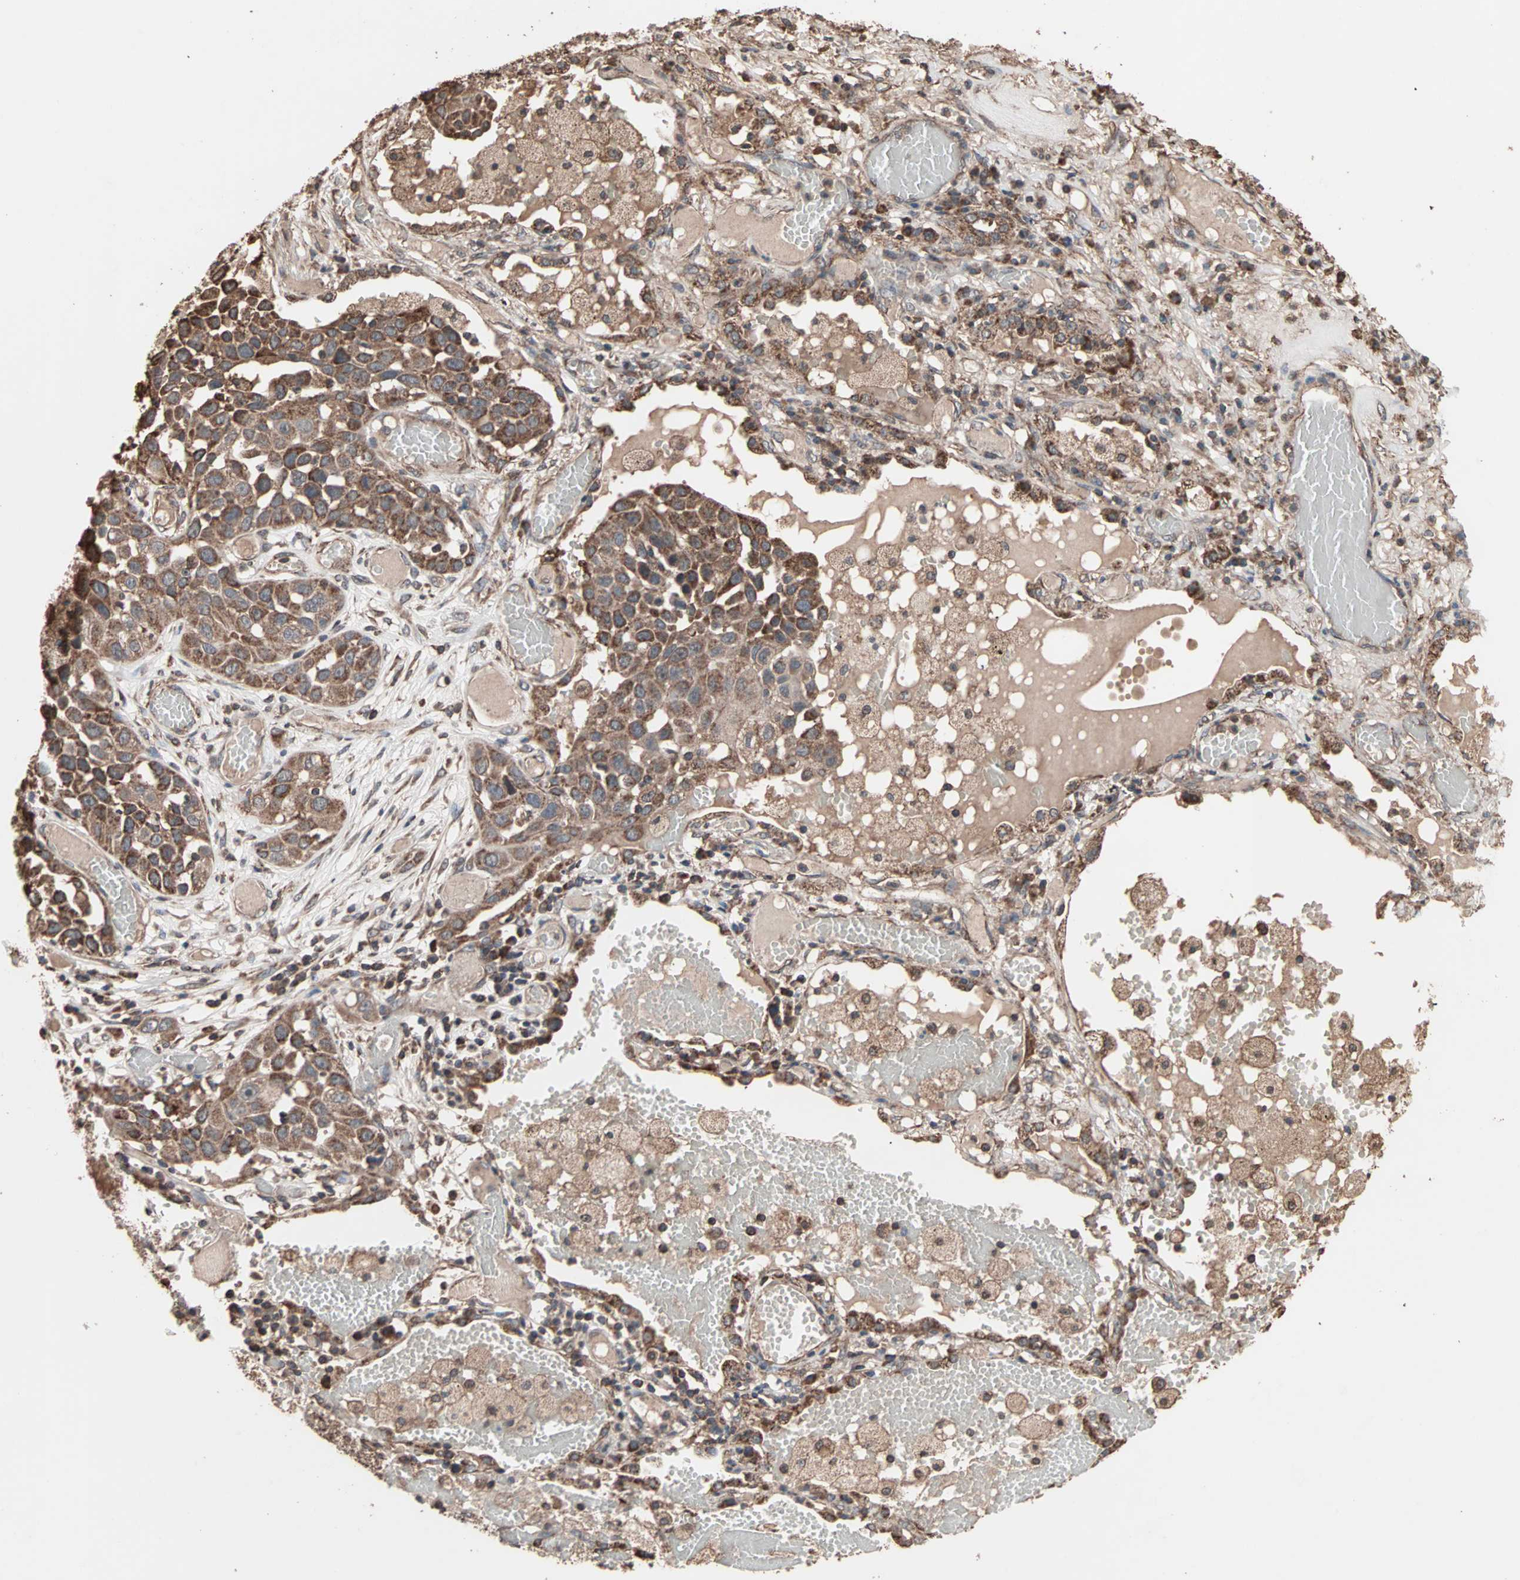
{"staining": {"intensity": "strong", "quantity": ">75%", "location": "cytoplasmic/membranous"}, "tissue": "lung cancer", "cell_type": "Tumor cells", "image_type": "cancer", "snomed": [{"axis": "morphology", "description": "Squamous cell carcinoma, NOS"}, {"axis": "topography", "description": "Lung"}], "caption": "Protein expression by immunohistochemistry shows strong cytoplasmic/membranous expression in approximately >75% of tumor cells in squamous cell carcinoma (lung).", "gene": "MRPL2", "patient": {"sex": "male", "age": 71}}